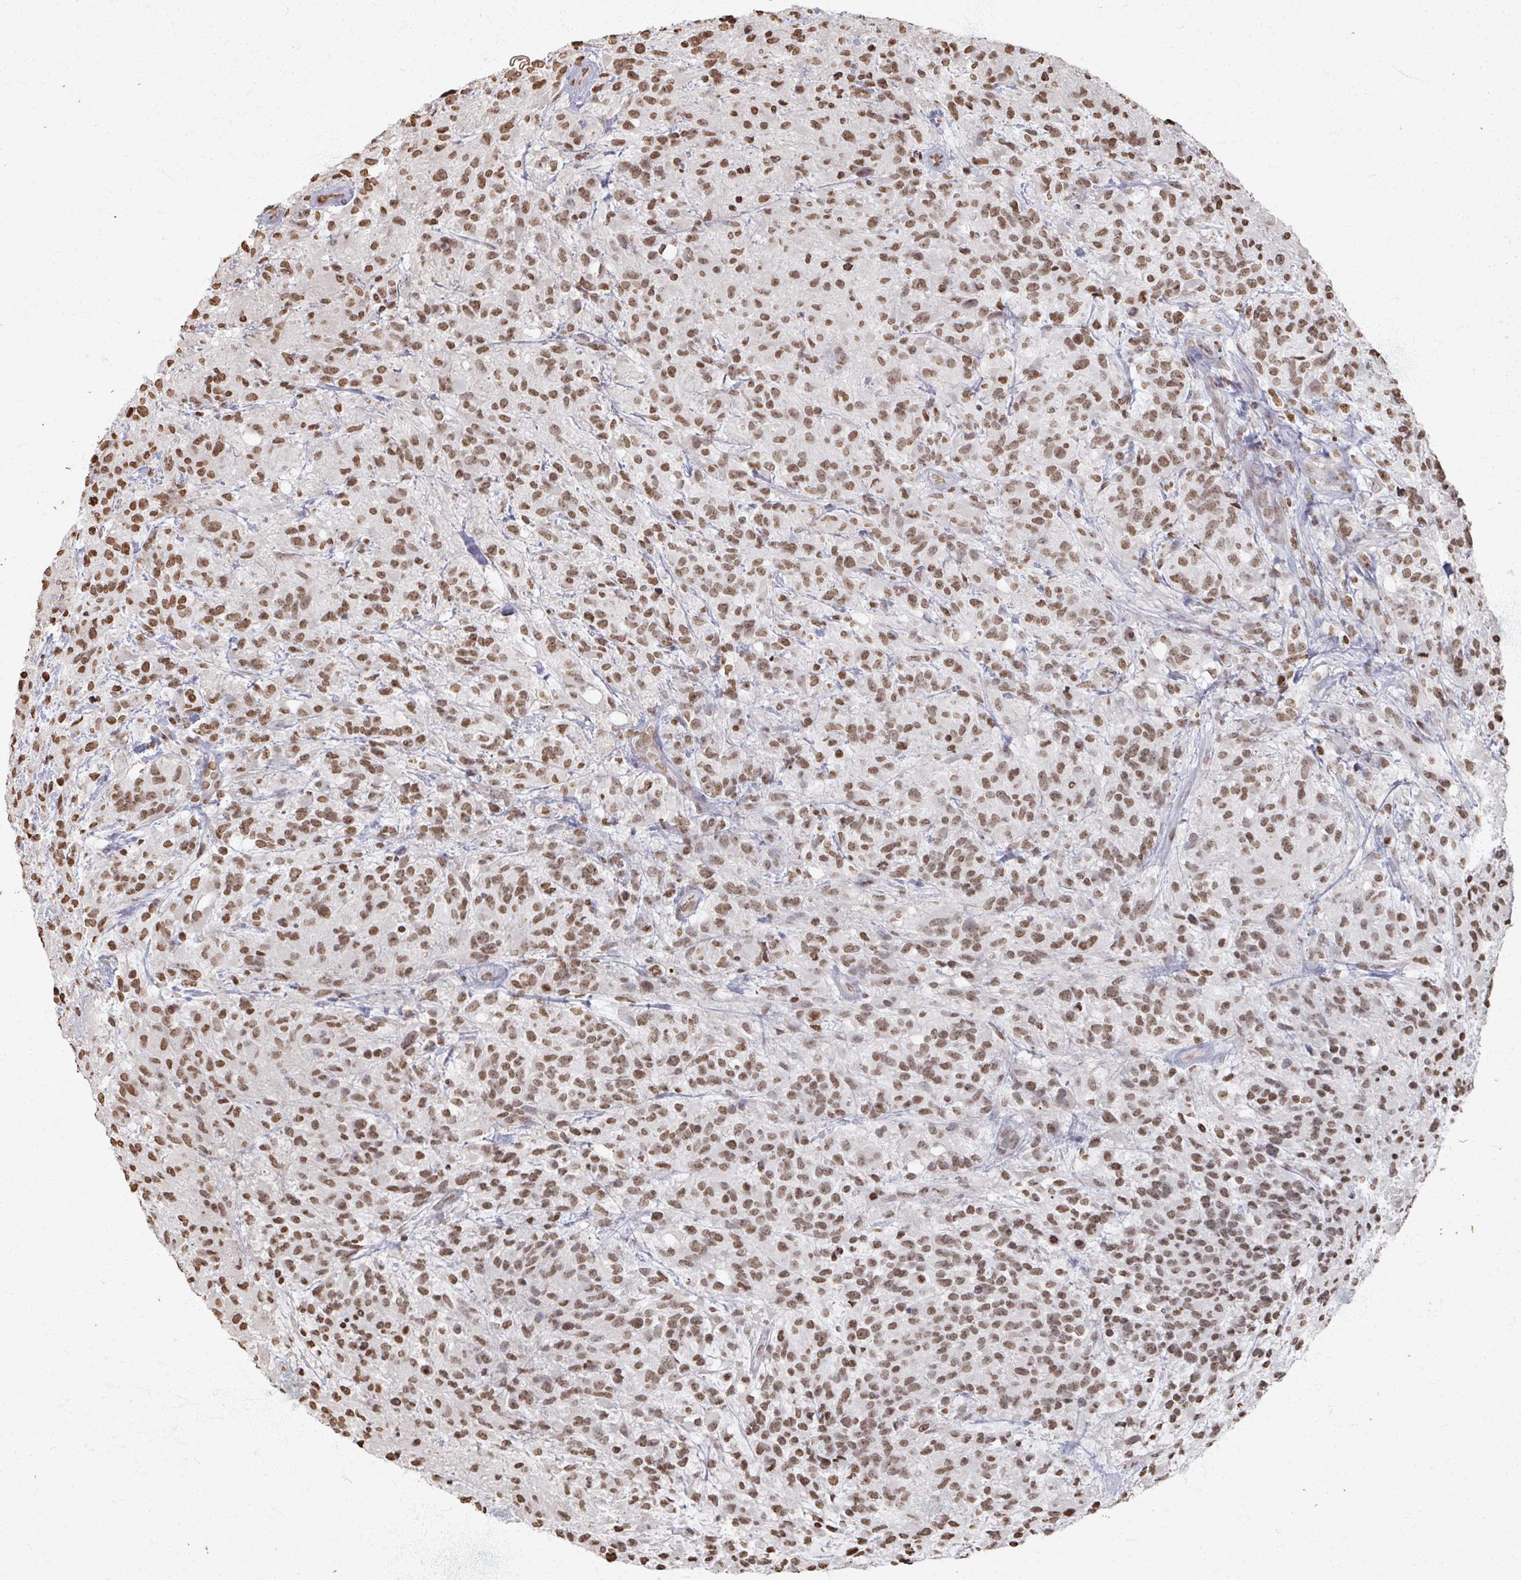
{"staining": {"intensity": "moderate", "quantity": ">75%", "location": "nuclear"}, "tissue": "glioma", "cell_type": "Tumor cells", "image_type": "cancer", "snomed": [{"axis": "morphology", "description": "Glioma, malignant, High grade"}, {"axis": "topography", "description": "Brain"}], "caption": "Malignant glioma (high-grade) was stained to show a protein in brown. There is medium levels of moderate nuclear expression in approximately >75% of tumor cells. Ihc stains the protein in brown and the nuclei are stained blue.", "gene": "DCUN1D5", "patient": {"sex": "female", "age": 67}}